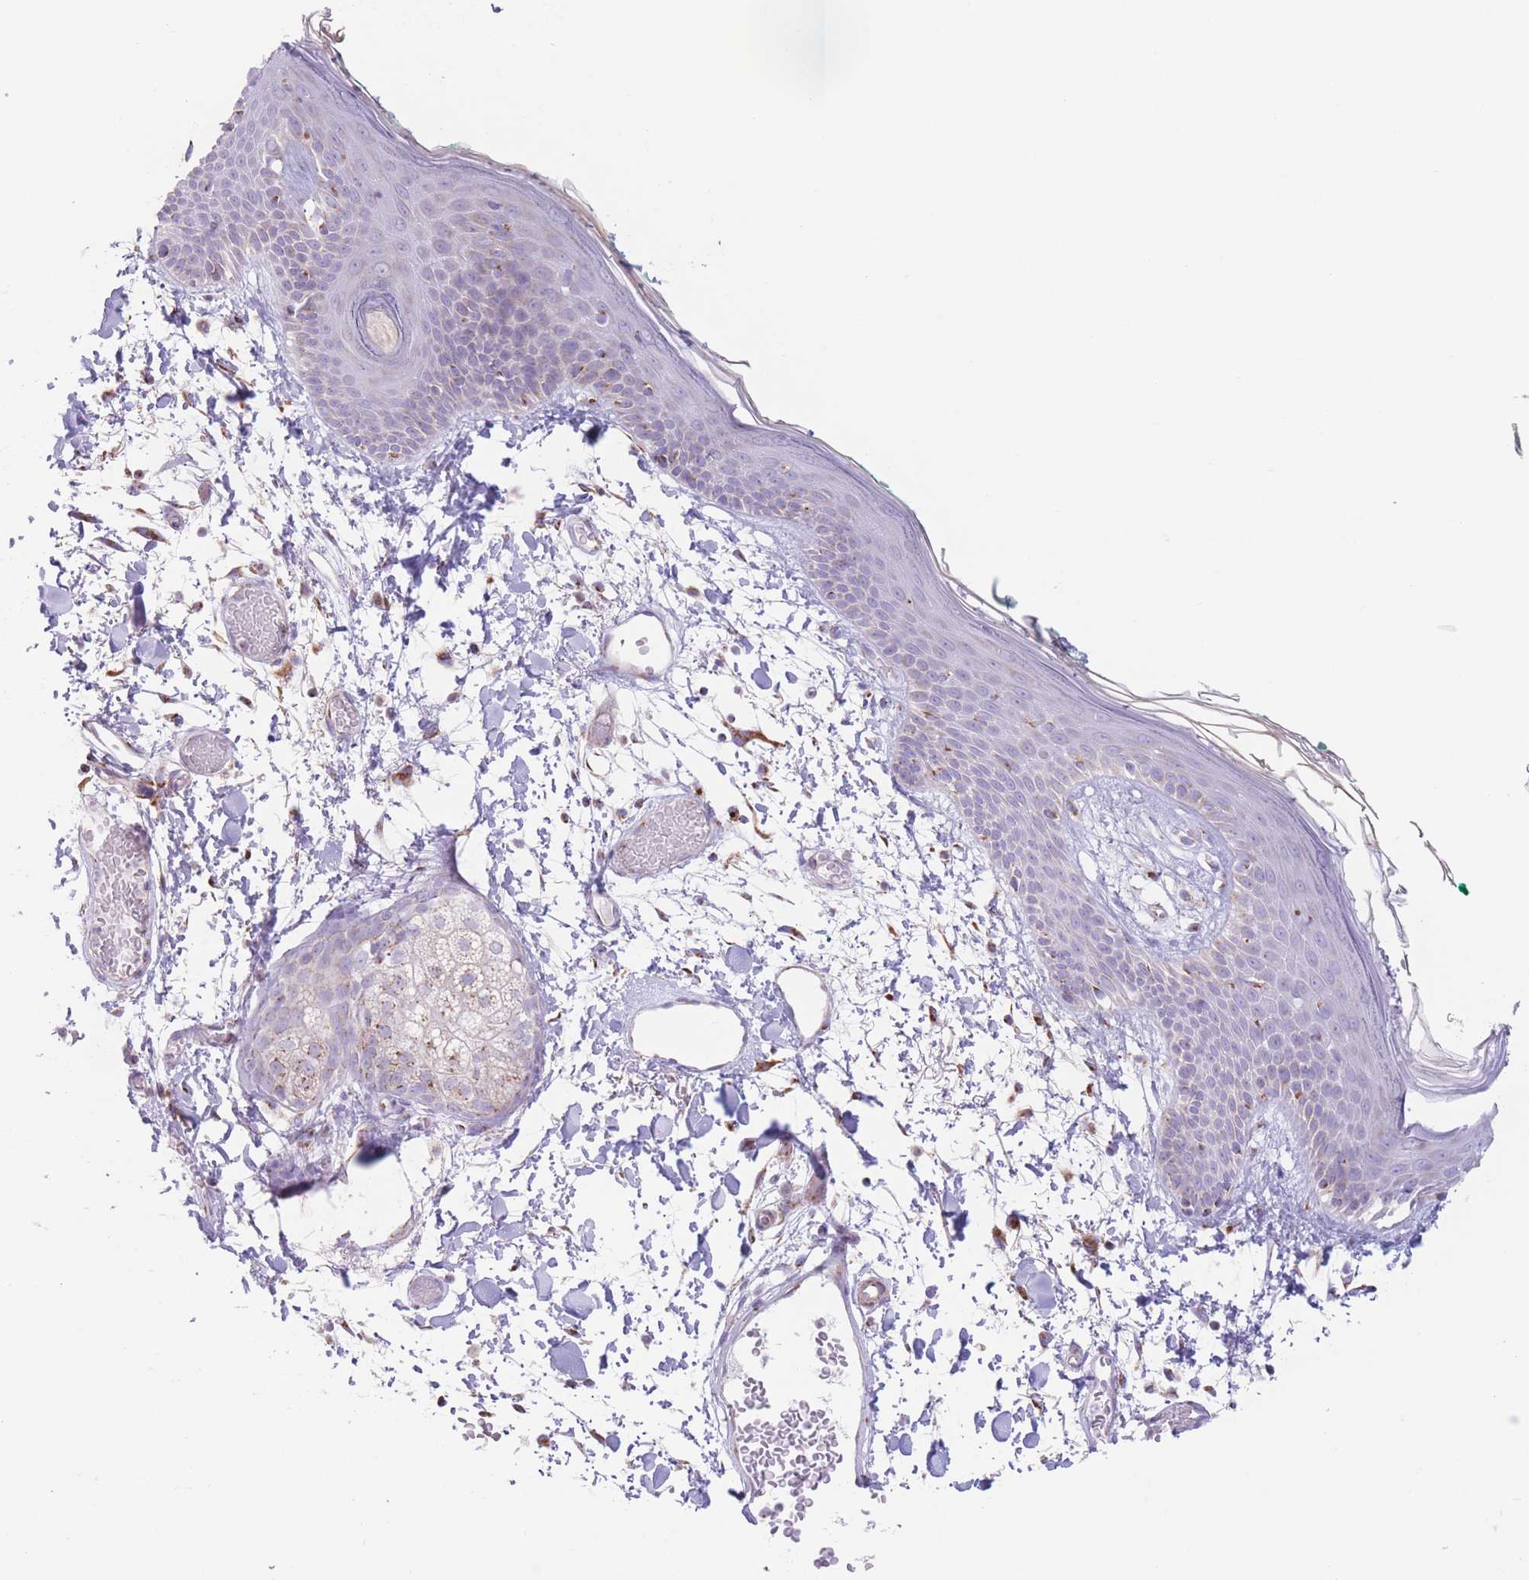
{"staining": {"intensity": "moderate", "quantity": ">75%", "location": "cytoplasmic/membranous"}, "tissue": "skin", "cell_type": "Fibroblasts", "image_type": "normal", "snomed": [{"axis": "morphology", "description": "Normal tissue, NOS"}, {"axis": "topography", "description": "Skin"}], "caption": "Human skin stained with a brown dye displays moderate cytoplasmic/membranous positive expression in approximately >75% of fibroblasts.", "gene": "MPND", "patient": {"sex": "male", "age": 79}}